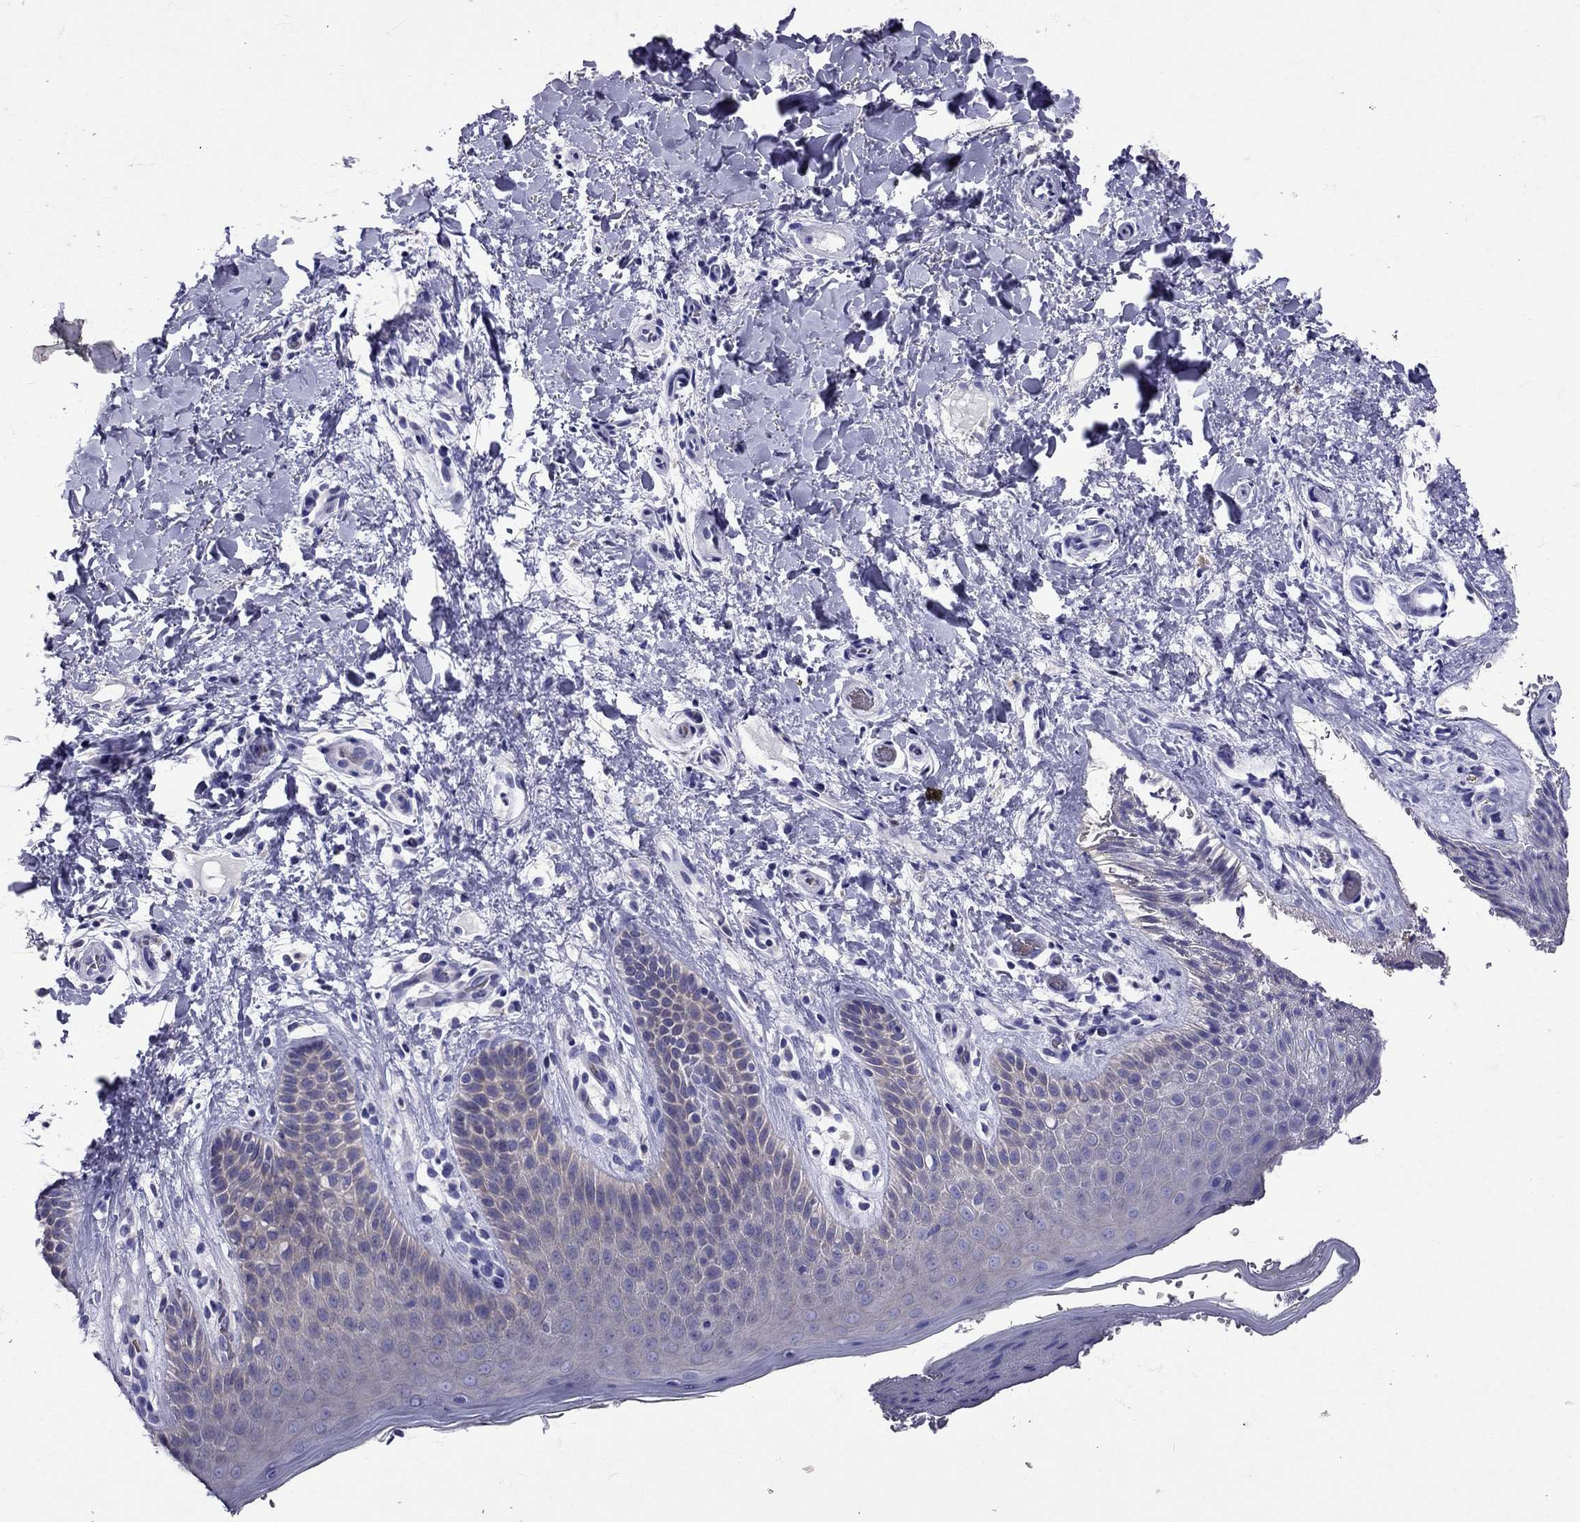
{"staining": {"intensity": "negative", "quantity": "none", "location": "none"}, "tissue": "skin", "cell_type": "Epidermal cells", "image_type": "normal", "snomed": [{"axis": "morphology", "description": "Normal tissue, NOS"}, {"axis": "topography", "description": "Anal"}], "caption": "IHC histopathology image of unremarkable human skin stained for a protein (brown), which demonstrates no staining in epidermal cells.", "gene": "TBR1", "patient": {"sex": "male", "age": 36}}